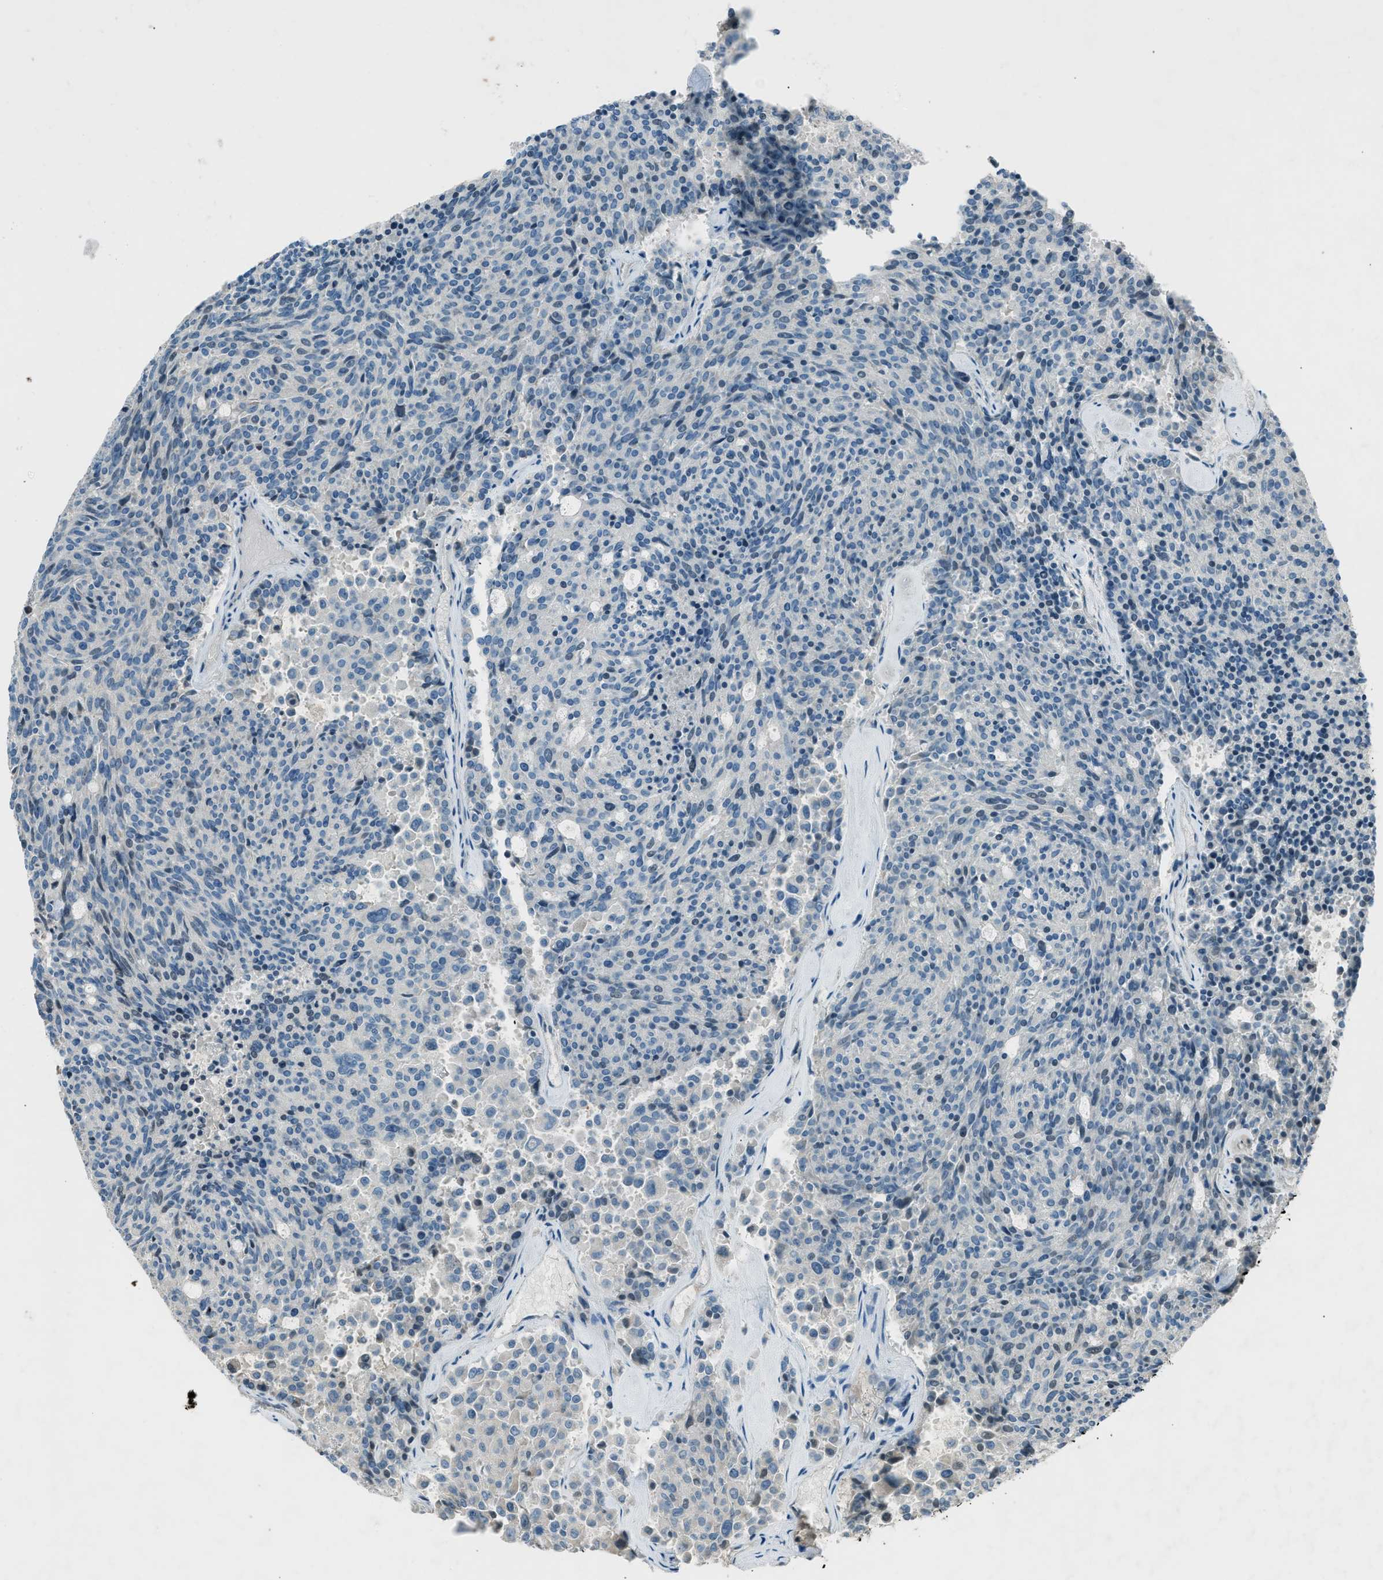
{"staining": {"intensity": "negative", "quantity": "none", "location": "none"}, "tissue": "carcinoid", "cell_type": "Tumor cells", "image_type": "cancer", "snomed": [{"axis": "morphology", "description": "Carcinoid, malignant, NOS"}, {"axis": "topography", "description": "Pancreas"}], "caption": "The immunohistochemistry image has no significant expression in tumor cells of malignant carcinoid tissue. The staining was performed using DAB (3,3'-diaminobenzidine) to visualize the protein expression in brown, while the nuclei were stained in blue with hematoxylin (Magnification: 20x).", "gene": "FBLN2", "patient": {"sex": "female", "age": 54}}